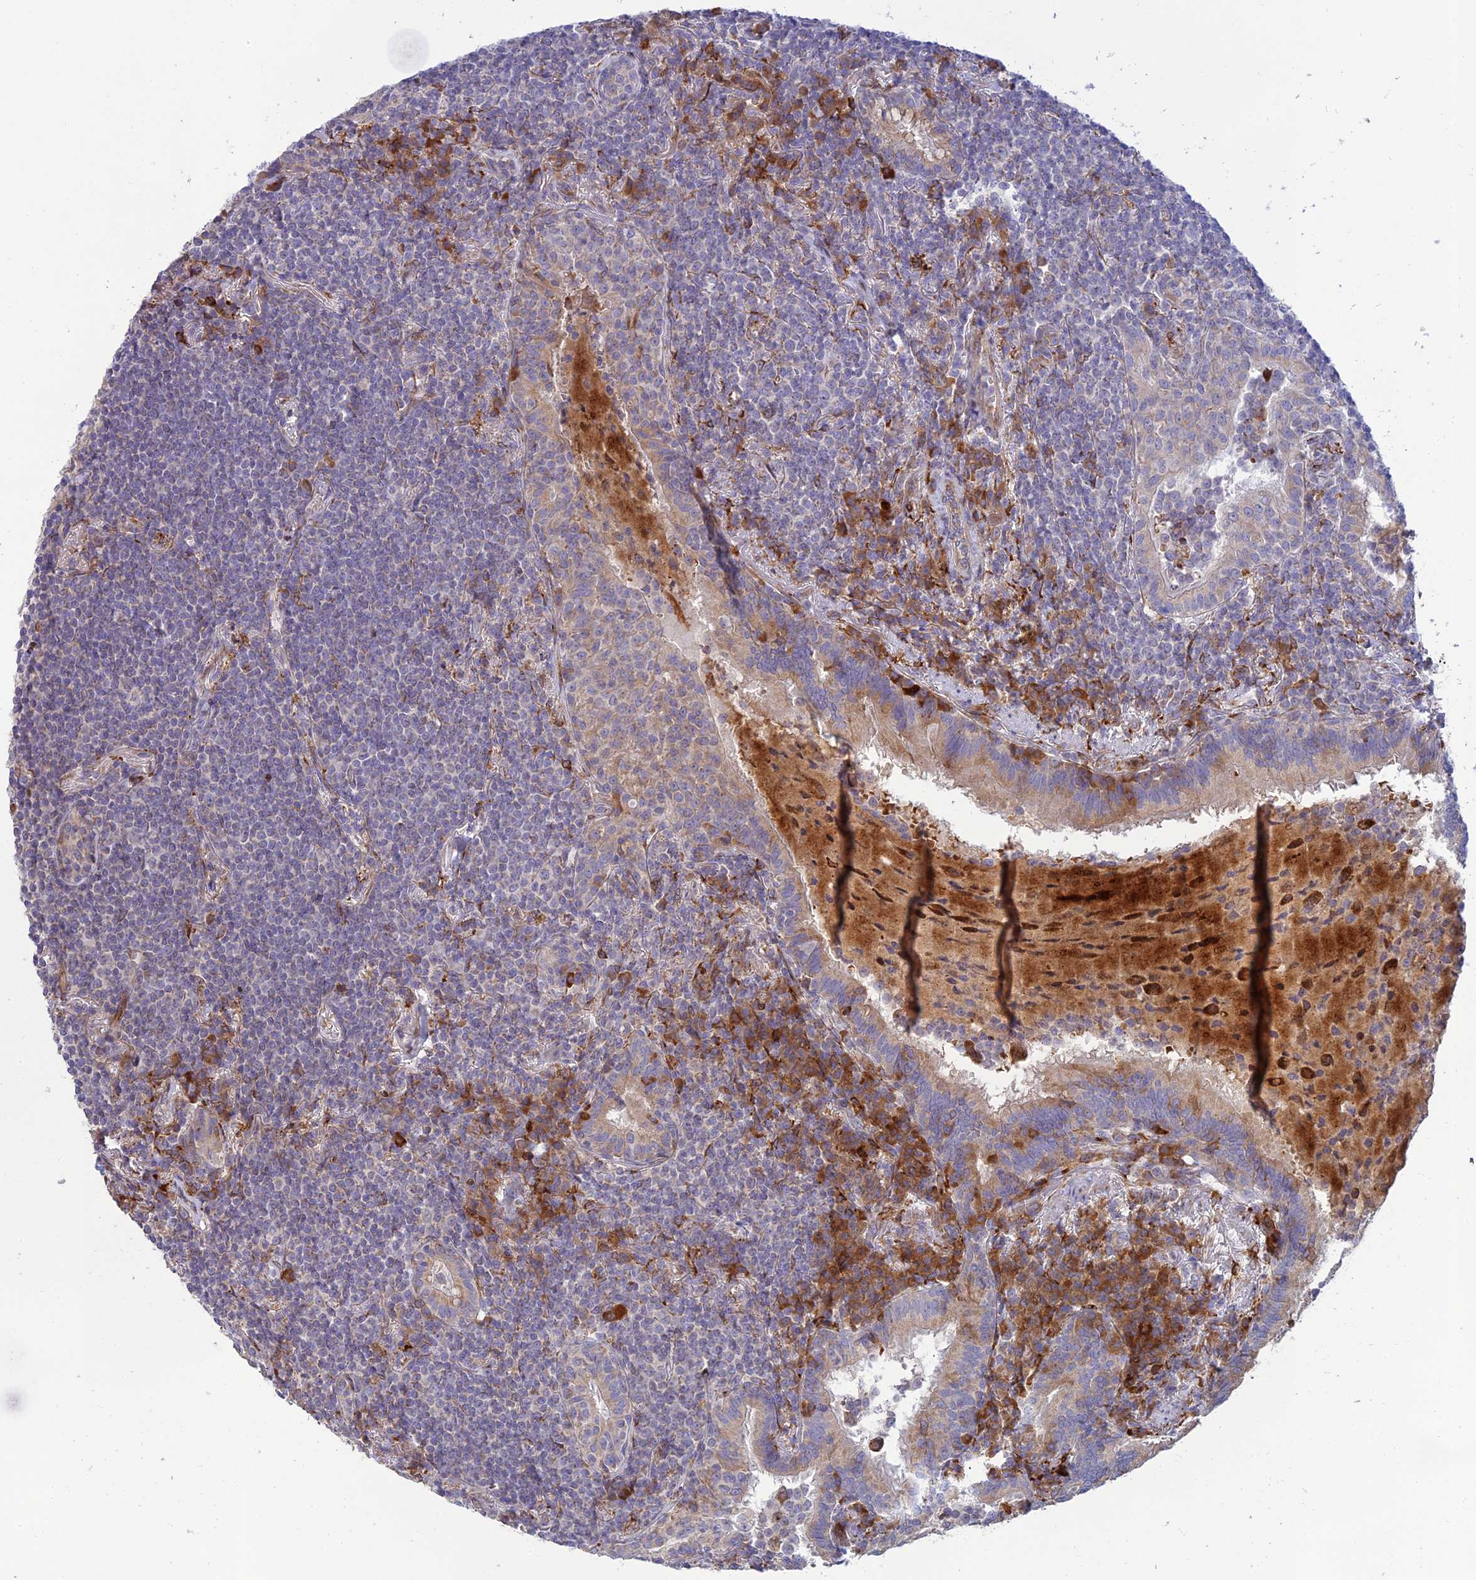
{"staining": {"intensity": "negative", "quantity": "none", "location": "none"}, "tissue": "lymphoma", "cell_type": "Tumor cells", "image_type": "cancer", "snomed": [{"axis": "morphology", "description": "Malignant lymphoma, non-Hodgkin's type, Low grade"}, {"axis": "topography", "description": "Lung"}], "caption": "The immunohistochemistry histopathology image has no significant staining in tumor cells of lymphoma tissue. Brightfield microscopy of immunohistochemistry (IHC) stained with DAB (3,3'-diaminobenzidine) (brown) and hematoxylin (blue), captured at high magnification.", "gene": "RCN3", "patient": {"sex": "female", "age": 71}}